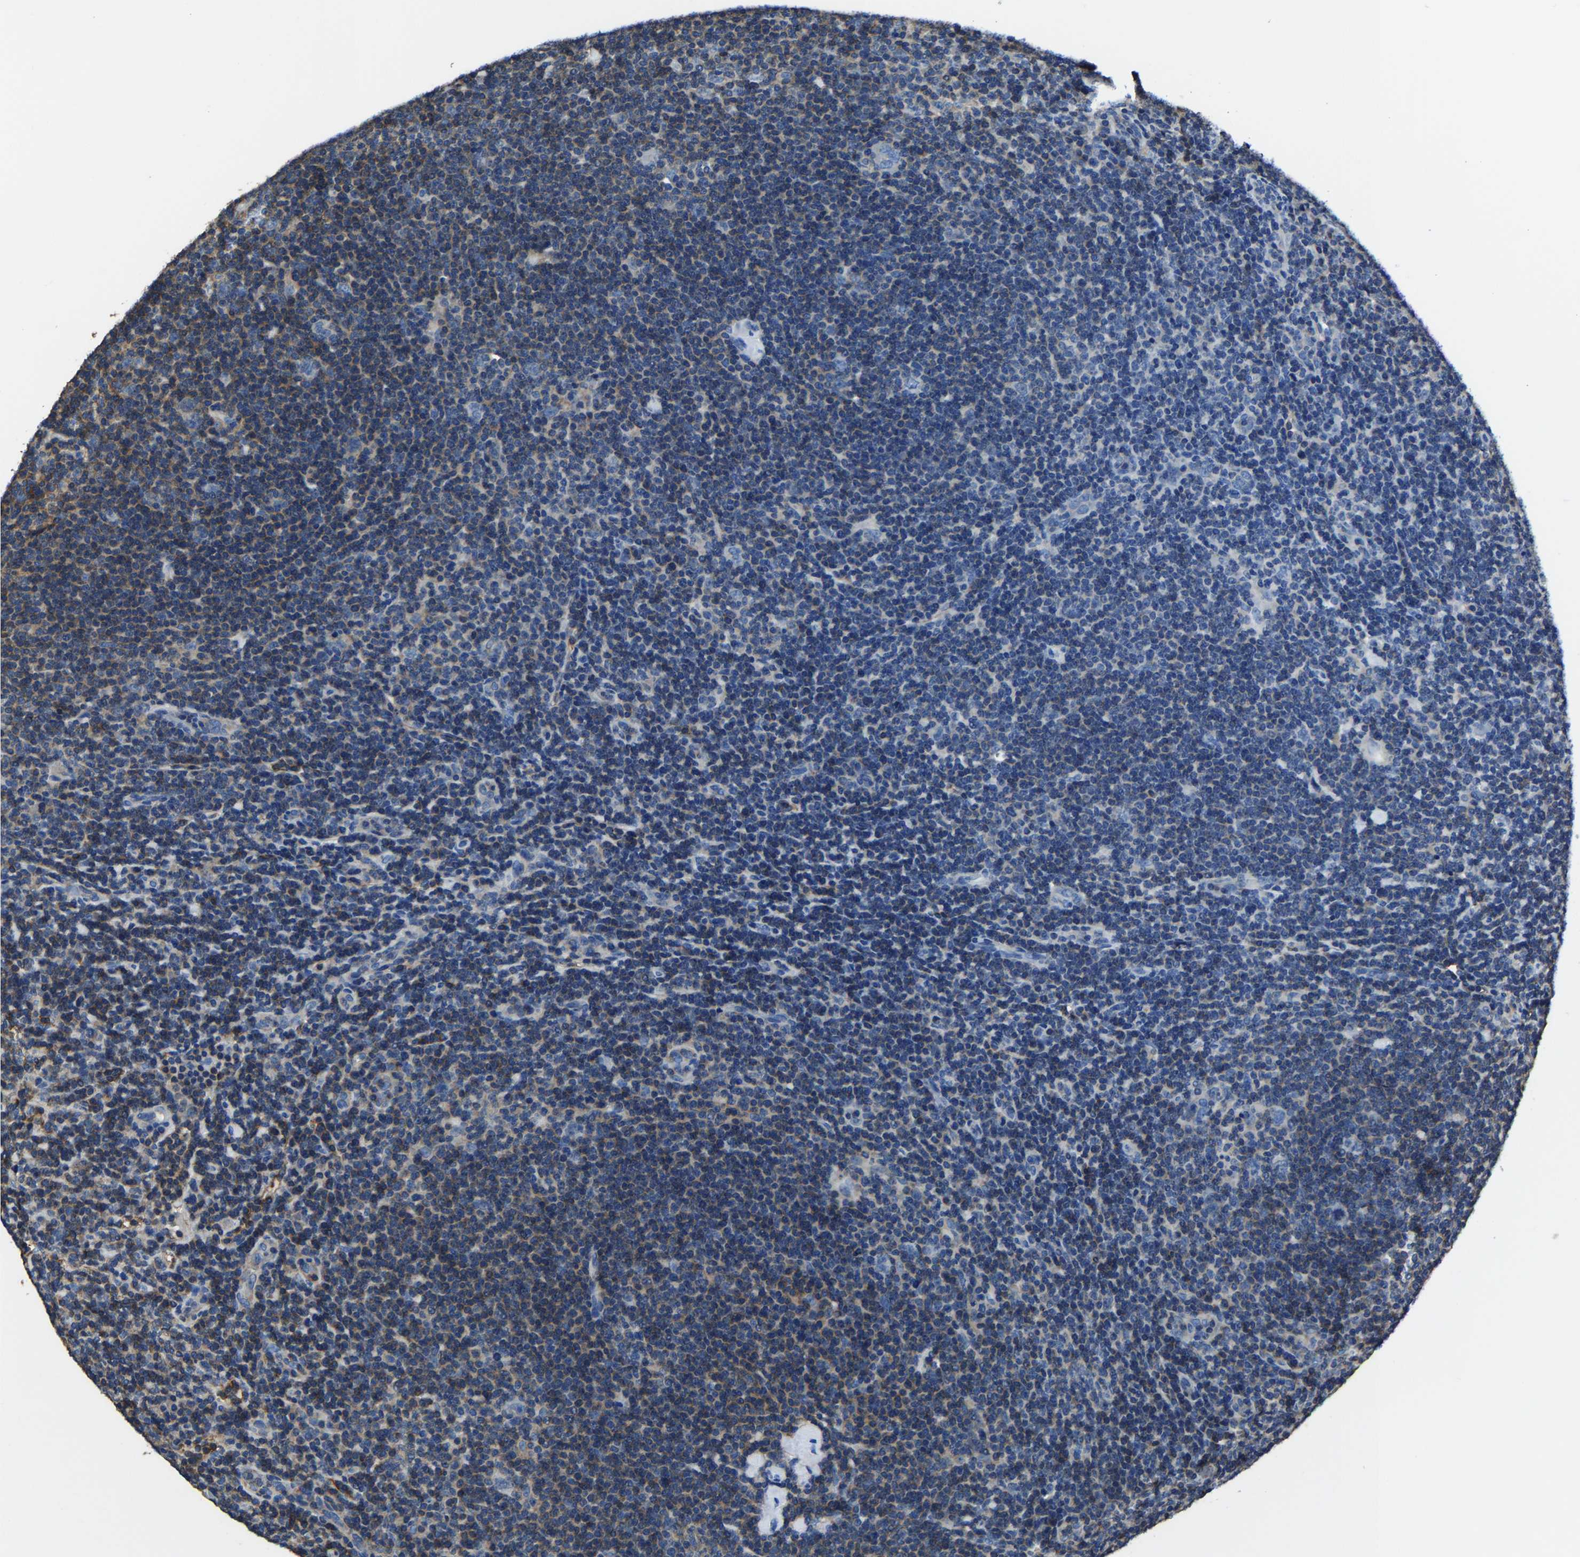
{"staining": {"intensity": "negative", "quantity": "none", "location": "none"}, "tissue": "lymphoma", "cell_type": "Tumor cells", "image_type": "cancer", "snomed": [{"axis": "morphology", "description": "Hodgkin's disease, NOS"}, {"axis": "topography", "description": "Lymph node"}], "caption": "A photomicrograph of Hodgkin's disease stained for a protein demonstrates no brown staining in tumor cells.", "gene": "KIAA1958", "patient": {"sex": "female", "age": 57}}